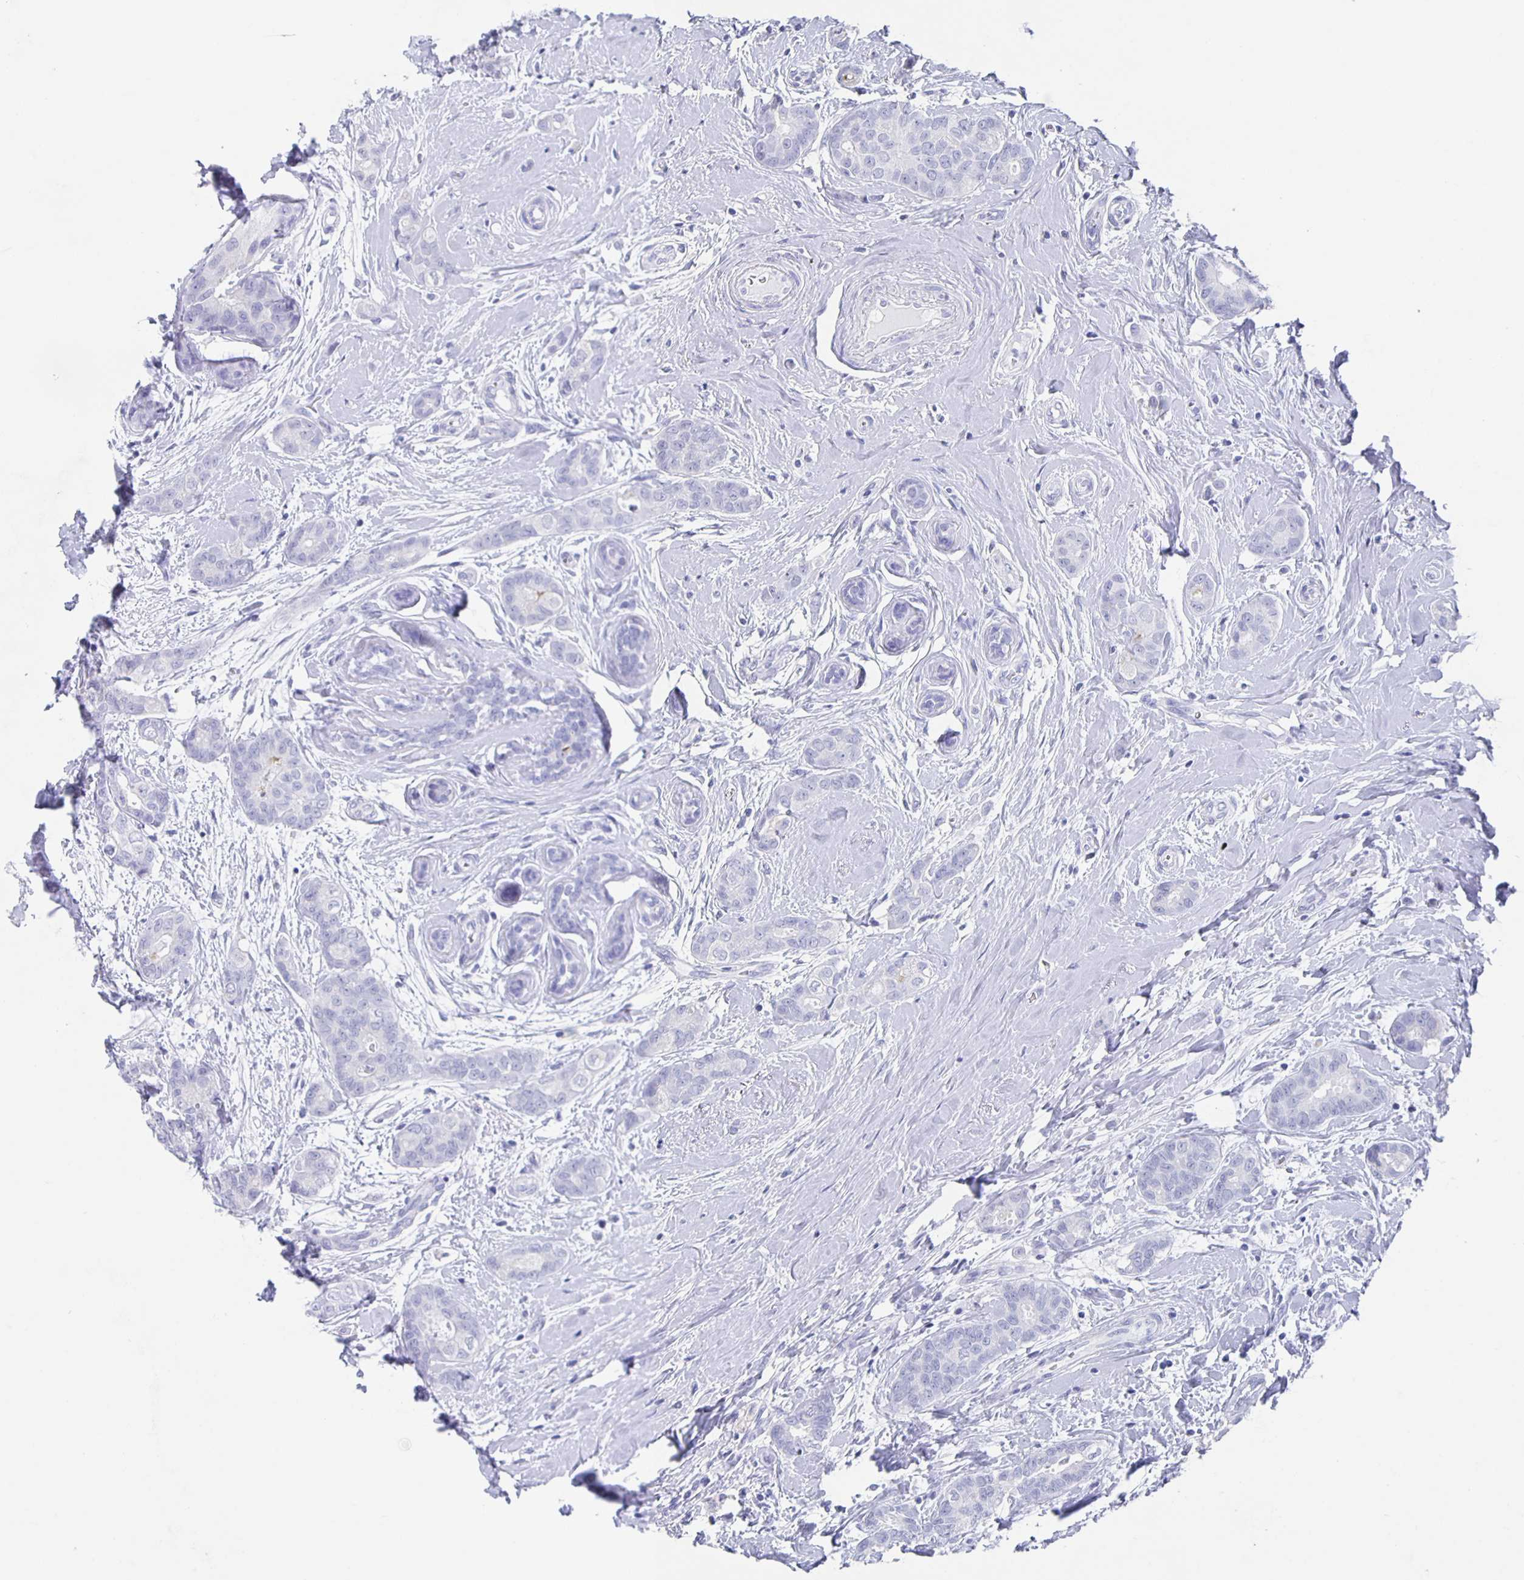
{"staining": {"intensity": "weak", "quantity": "<25%", "location": "cytoplasmic/membranous"}, "tissue": "breast cancer", "cell_type": "Tumor cells", "image_type": "cancer", "snomed": [{"axis": "morphology", "description": "Duct carcinoma"}, {"axis": "topography", "description": "Breast"}], "caption": "Tumor cells show no significant protein staining in intraductal carcinoma (breast).", "gene": "SLC34A2", "patient": {"sex": "female", "age": 45}}